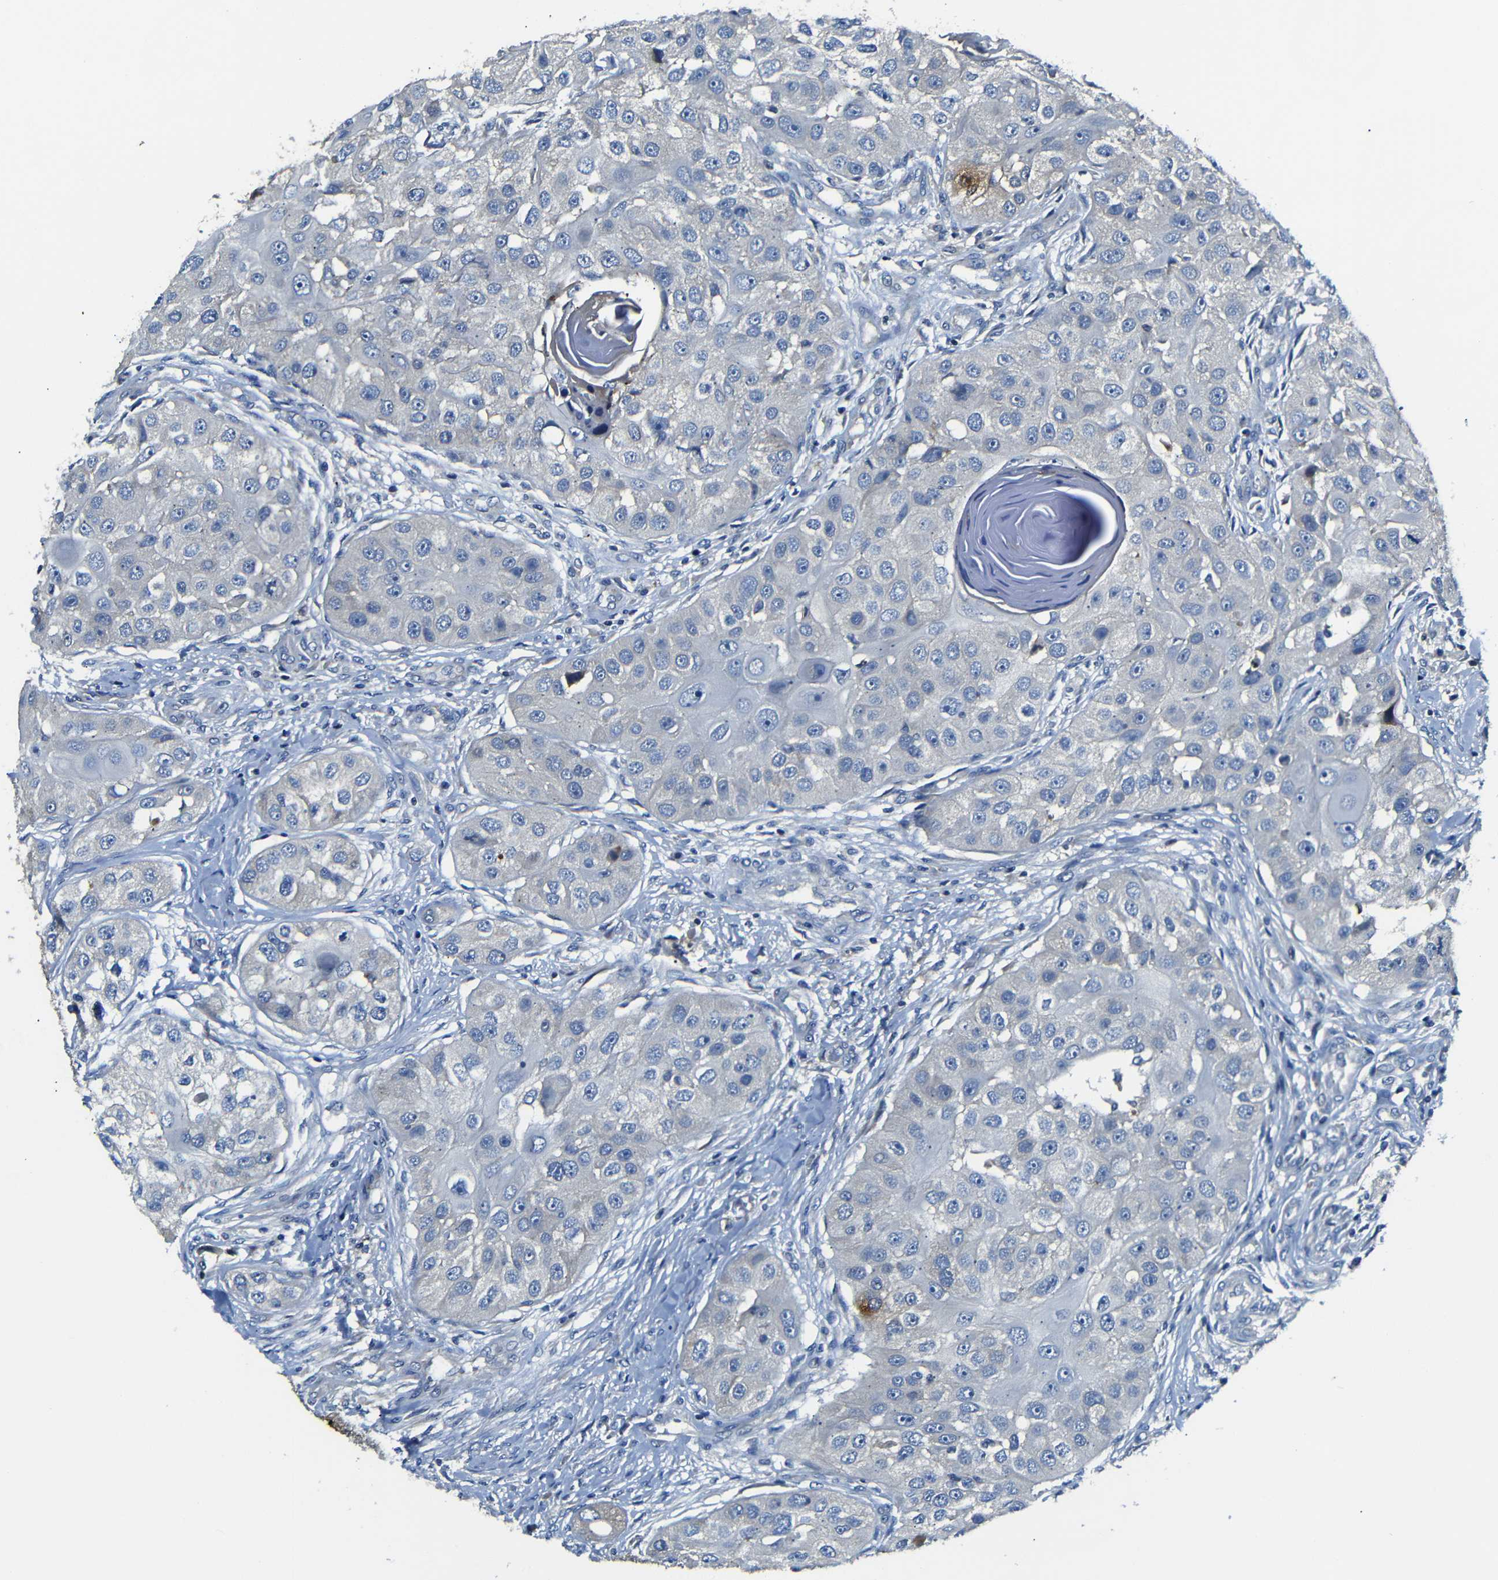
{"staining": {"intensity": "negative", "quantity": "none", "location": "none"}, "tissue": "head and neck cancer", "cell_type": "Tumor cells", "image_type": "cancer", "snomed": [{"axis": "morphology", "description": "Normal tissue, NOS"}, {"axis": "morphology", "description": "Squamous cell carcinoma, NOS"}, {"axis": "topography", "description": "Skeletal muscle"}, {"axis": "topography", "description": "Head-Neck"}], "caption": "DAB (3,3'-diaminobenzidine) immunohistochemical staining of head and neck cancer (squamous cell carcinoma) shows no significant positivity in tumor cells. (DAB immunohistochemistry (IHC) with hematoxylin counter stain).", "gene": "AFDN", "patient": {"sex": "male", "age": 51}}